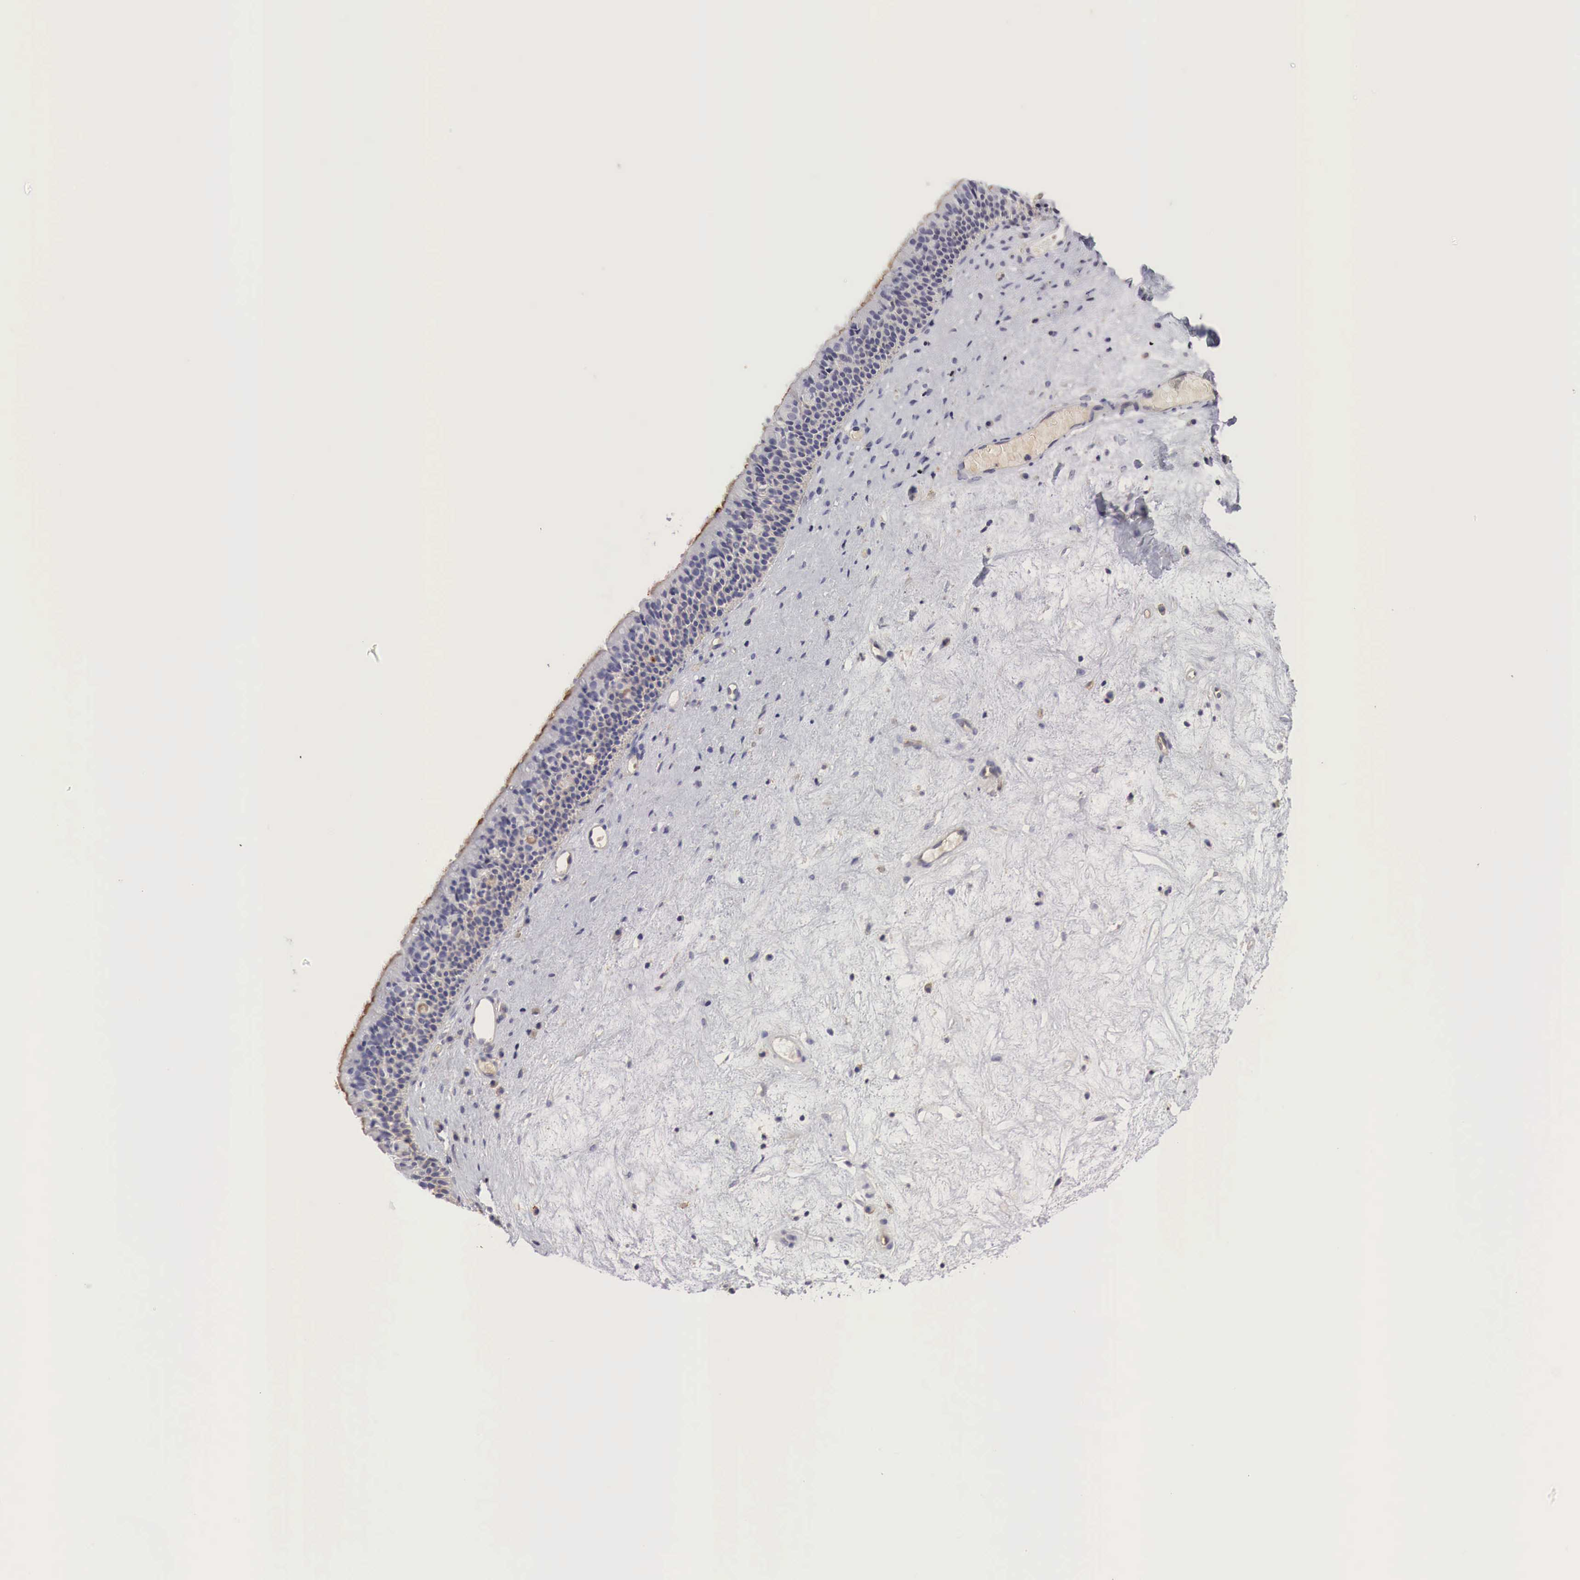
{"staining": {"intensity": "strong", "quantity": "25%-75%", "location": "cytoplasmic/membranous"}, "tissue": "nasopharynx", "cell_type": "Respiratory epithelial cells", "image_type": "normal", "snomed": [{"axis": "morphology", "description": "Normal tissue, NOS"}, {"axis": "topography", "description": "Nasopharynx"}], "caption": "Brown immunohistochemical staining in benign human nasopharynx exhibits strong cytoplasmic/membranous expression in approximately 25%-75% of respiratory epithelial cells.", "gene": "MSN", "patient": {"sex": "female", "age": 78}}